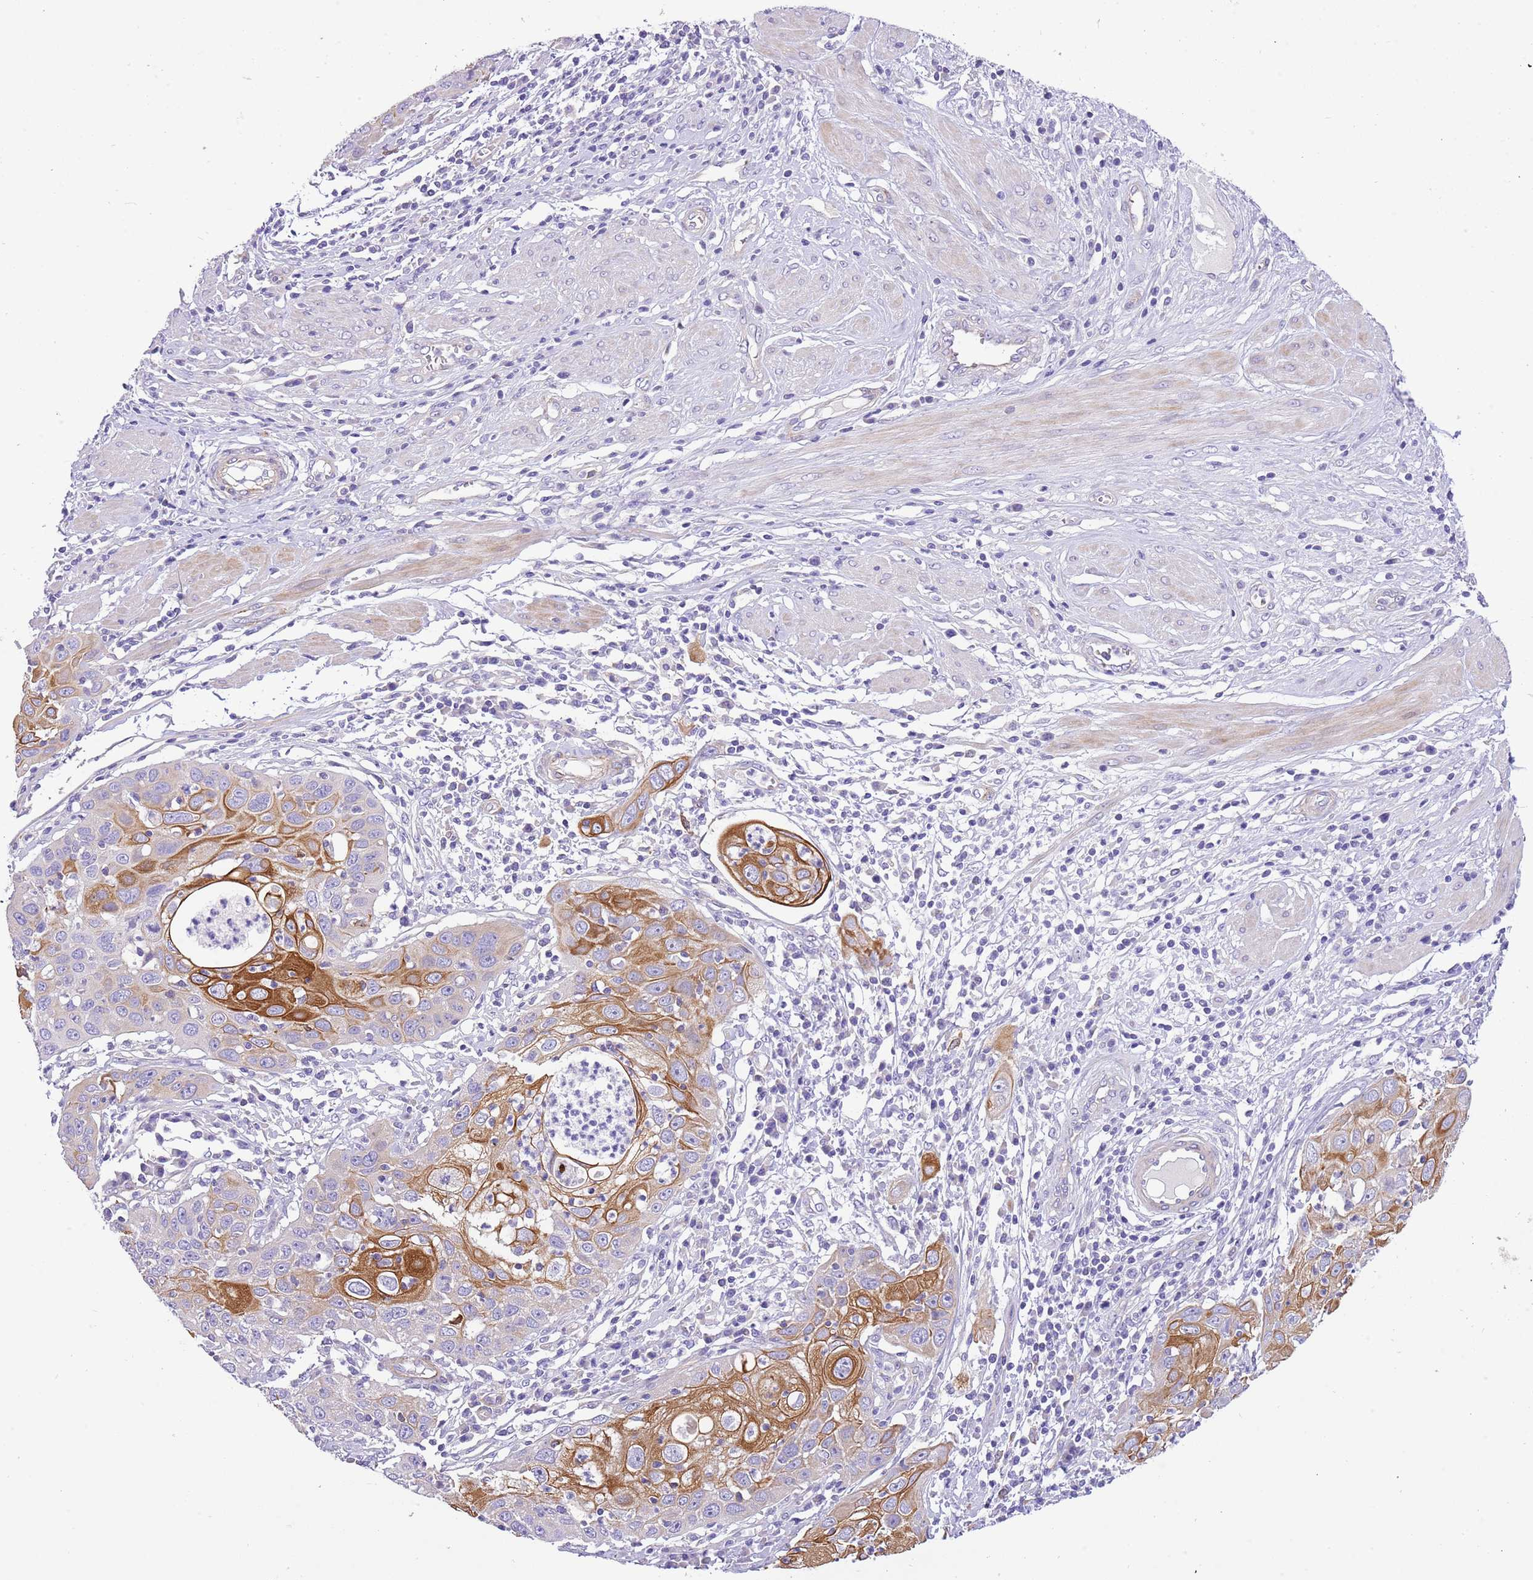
{"staining": {"intensity": "strong", "quantity": "25%-75%", "location": "cytoplasmic/membranous"}, "tissue": "cervical cancer", "cell_type": "Tumor cells", "image_type": "cancer", "snomed": [{"axis": "morphology", "description": "Squamous cell carcinoma, NOS"}, {"axis": "topography", "description": "Cervix"}], "caption": "Cervical squamous cell carcinoma stained for a protein demonstrates strong cytoplasmic/membranous positivity in tumor cells. (IHC, brightfield microscopy, high magnification).", "gene": "SERINC3", "patient": {"sex": "female", "age": 36}}